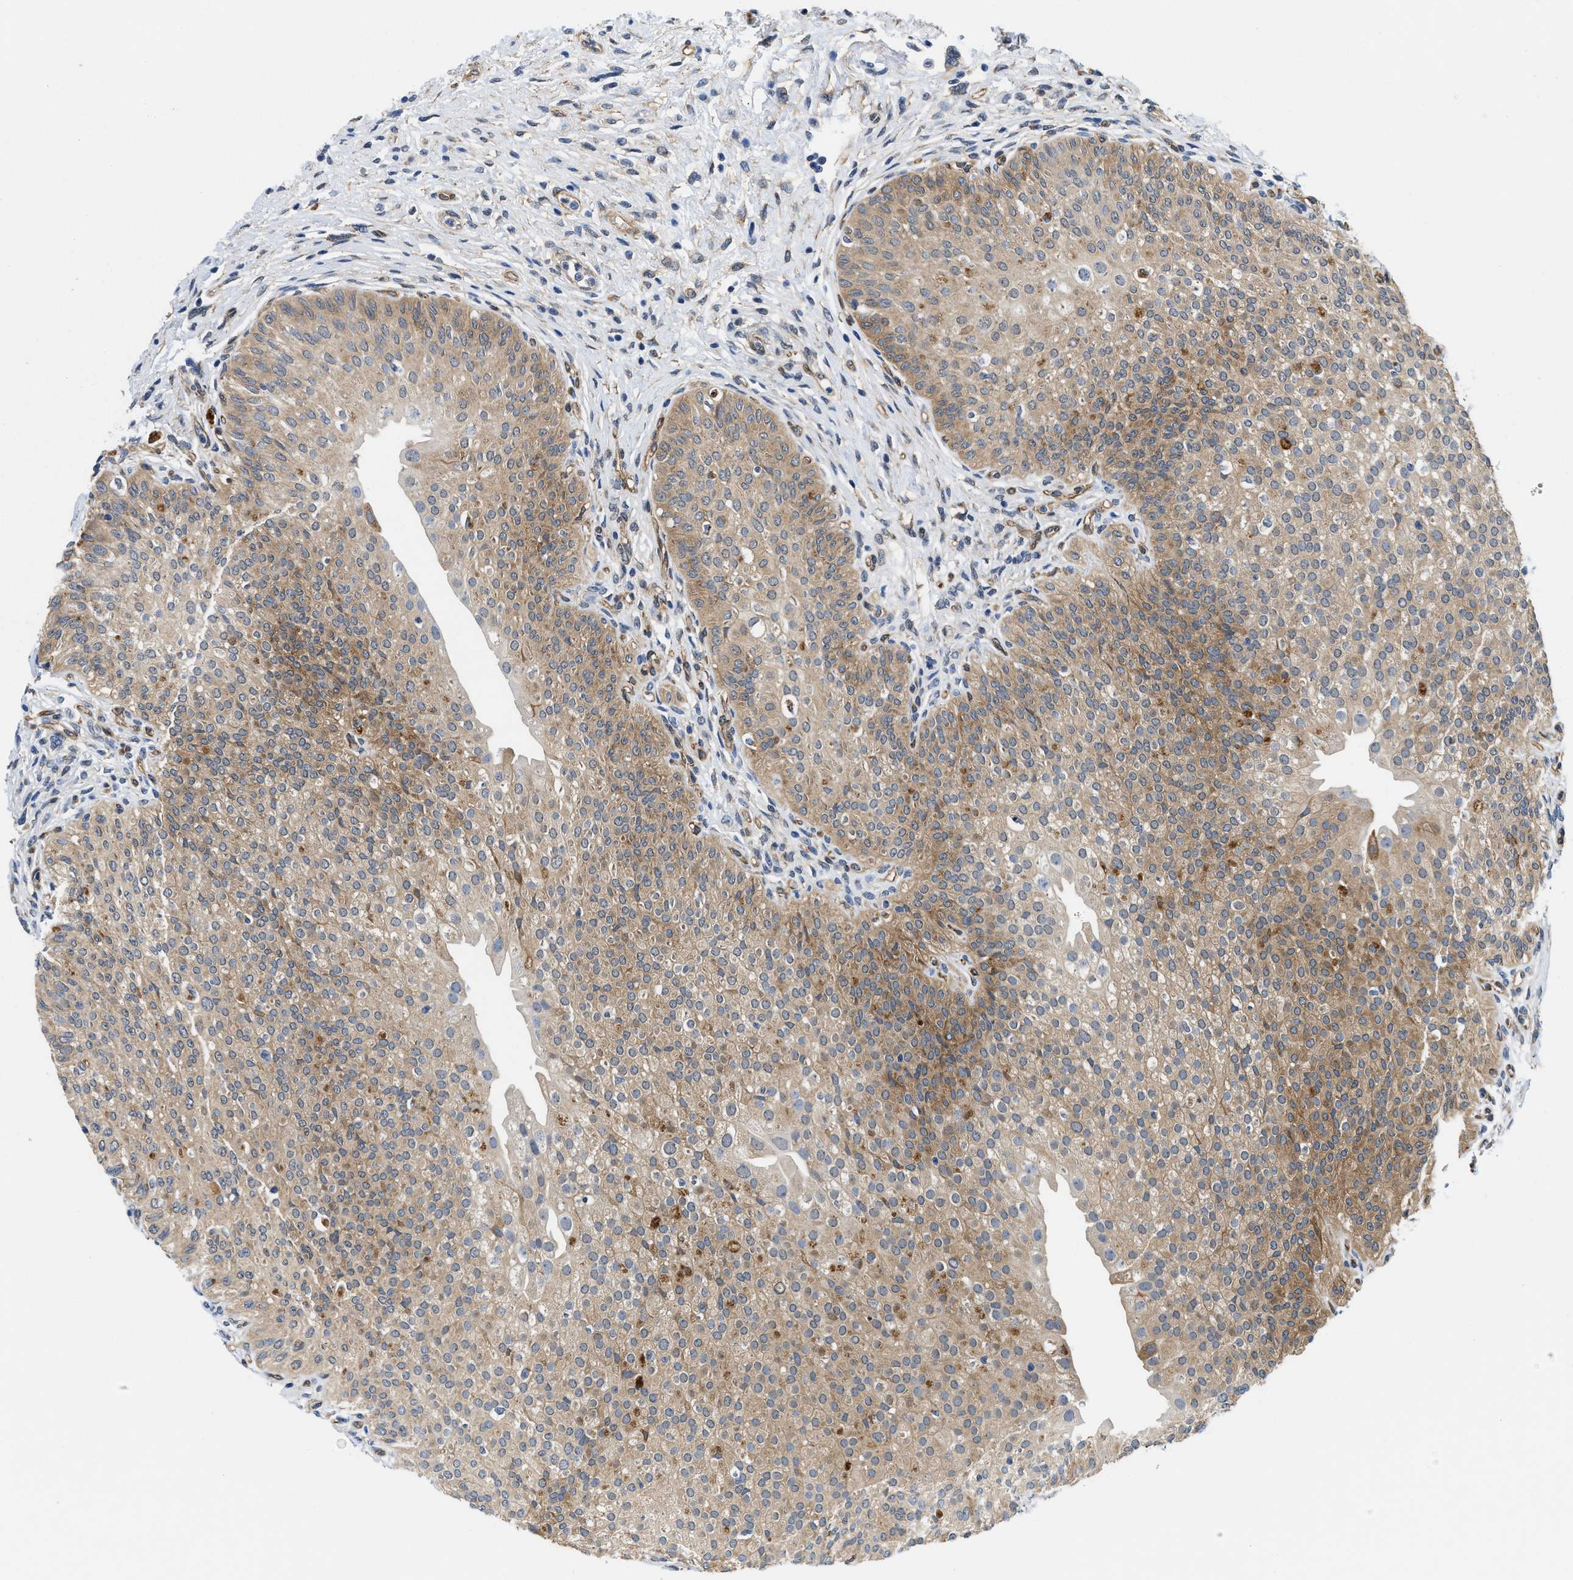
{"staining": {"intensity": "moderate", "quantity": ">75%", "location": "cytoplasmic/membranous"}, "tissue": "urinary bladder", "cell_type": "Urothelial cells", "image_type": "normal", "snomed": [{"axis": "morphology", "description": "Normal tissue, NOS"}, {"axis": "topography", "description": "Urinary bladder"}], "caption": "Urinary bladder stained for a protein shows moderate cytoplasmic/membranous positivity in urothelial cells. The staining was performed using DAB to visualize the protein expression in brown, while the nuclei were stained in blue with hematoxylin (Magnification: 20x).", "gene": "RAPH1", "patient": {"sex": "male", "age": 46}}